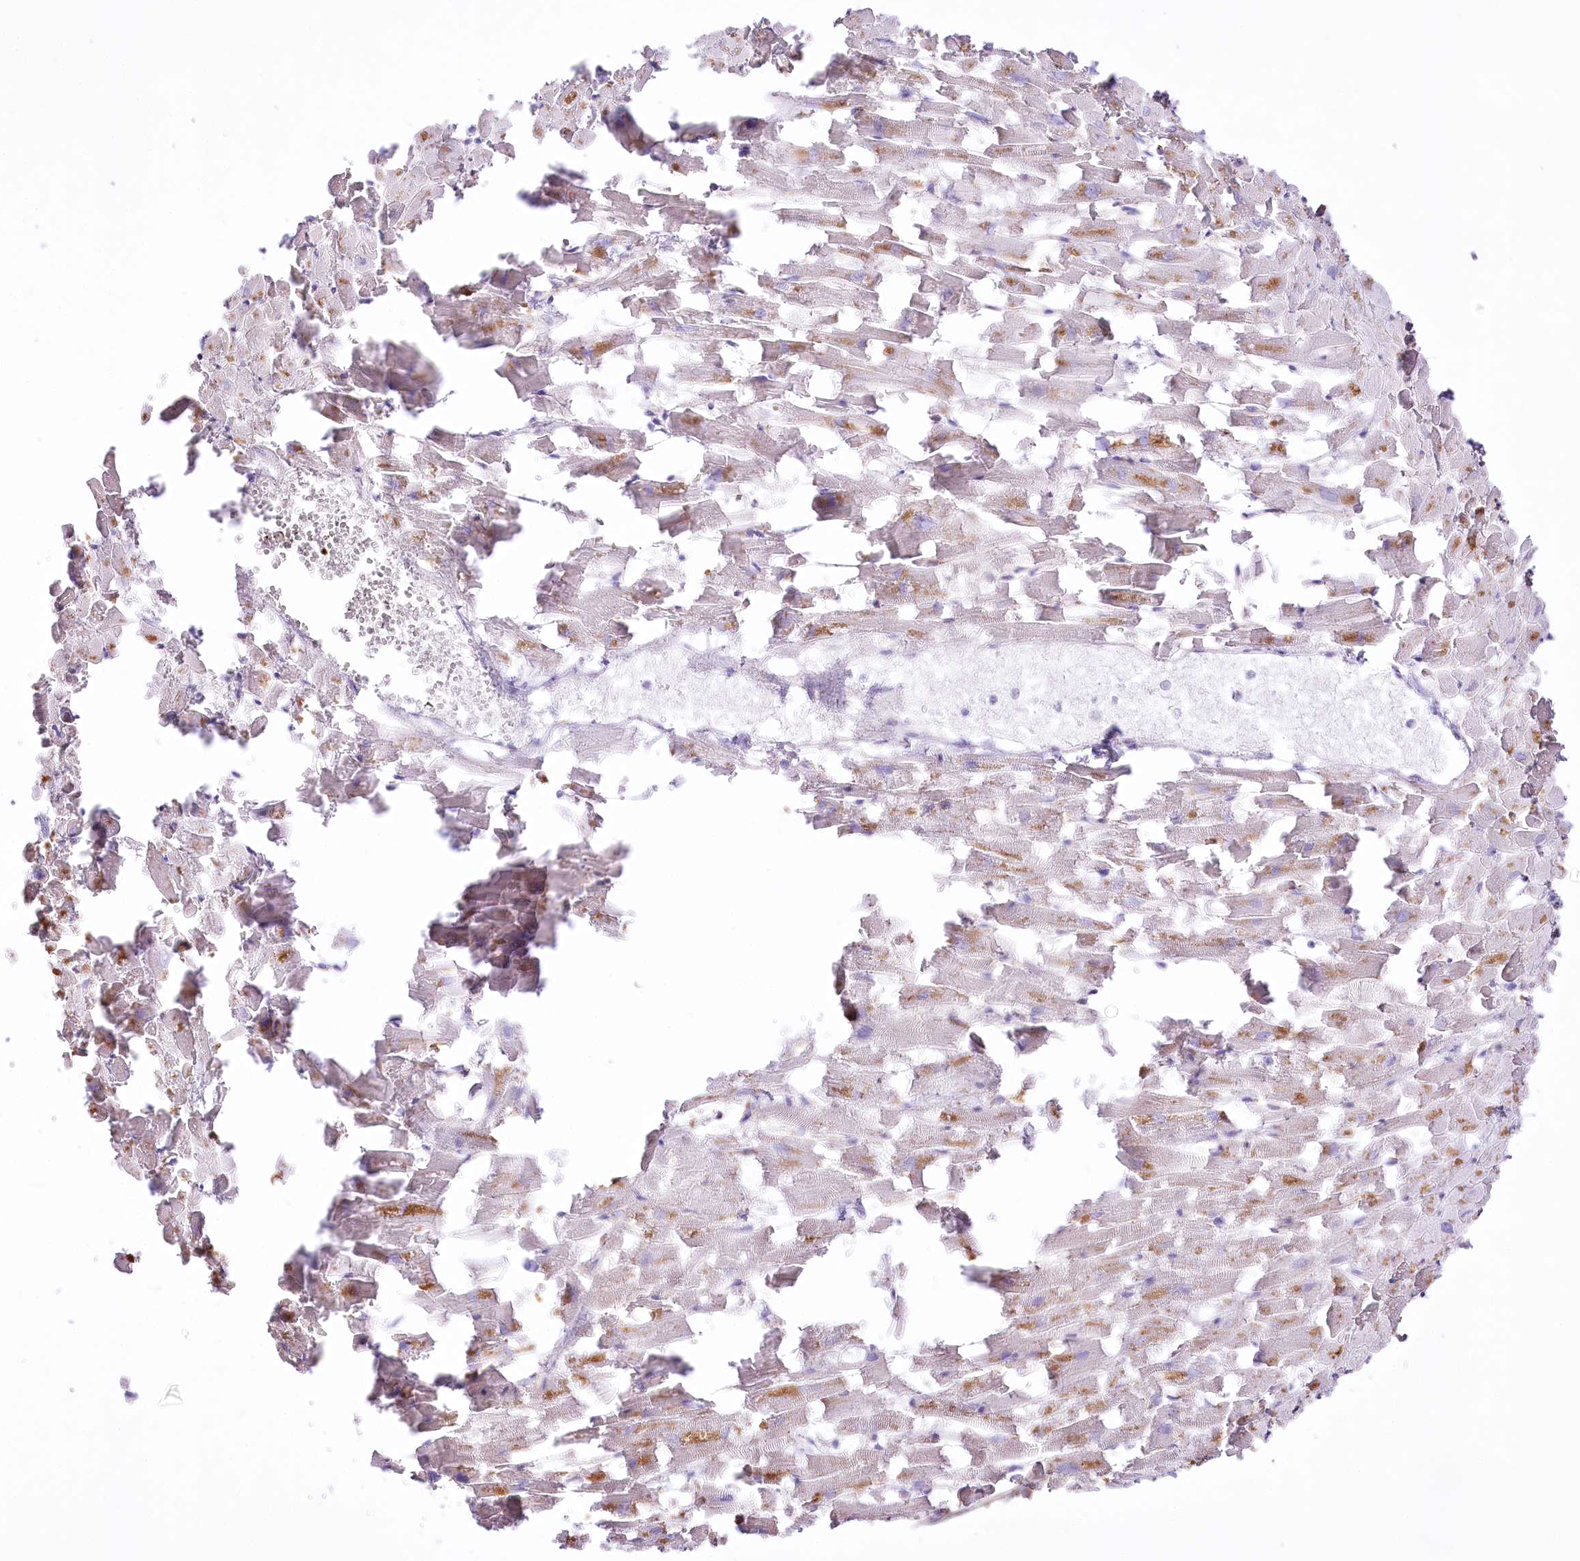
{"staining": {"intensity": "moderate", "quantity": "<25%", "location": "cytoplasmic/membranous"}, "tissue": "heart muscle", "cell_type": "Cardiomyocytes", "image_type": "normal", "snomed": [{"axis": "morphology", "description": "Normal tissue, NOS"}, {"axis": "topography", "description": "Heart"}], "caption": "IHC staining of normal heart muscle, which demonstrates low levels of moderate cytoplasmic/membranous staining in approximately <25% of cardiomyocytes indicating moderate cytoplasmic/membranous protein staining. The staining was performed using DAB (3,3'-diaminobenzidine) (brown) for protein detection and nuclei were counterstained in hematoxylin (blue).", "gene": "FAM216A", "patient": {"sex": "female", "age": 64}}